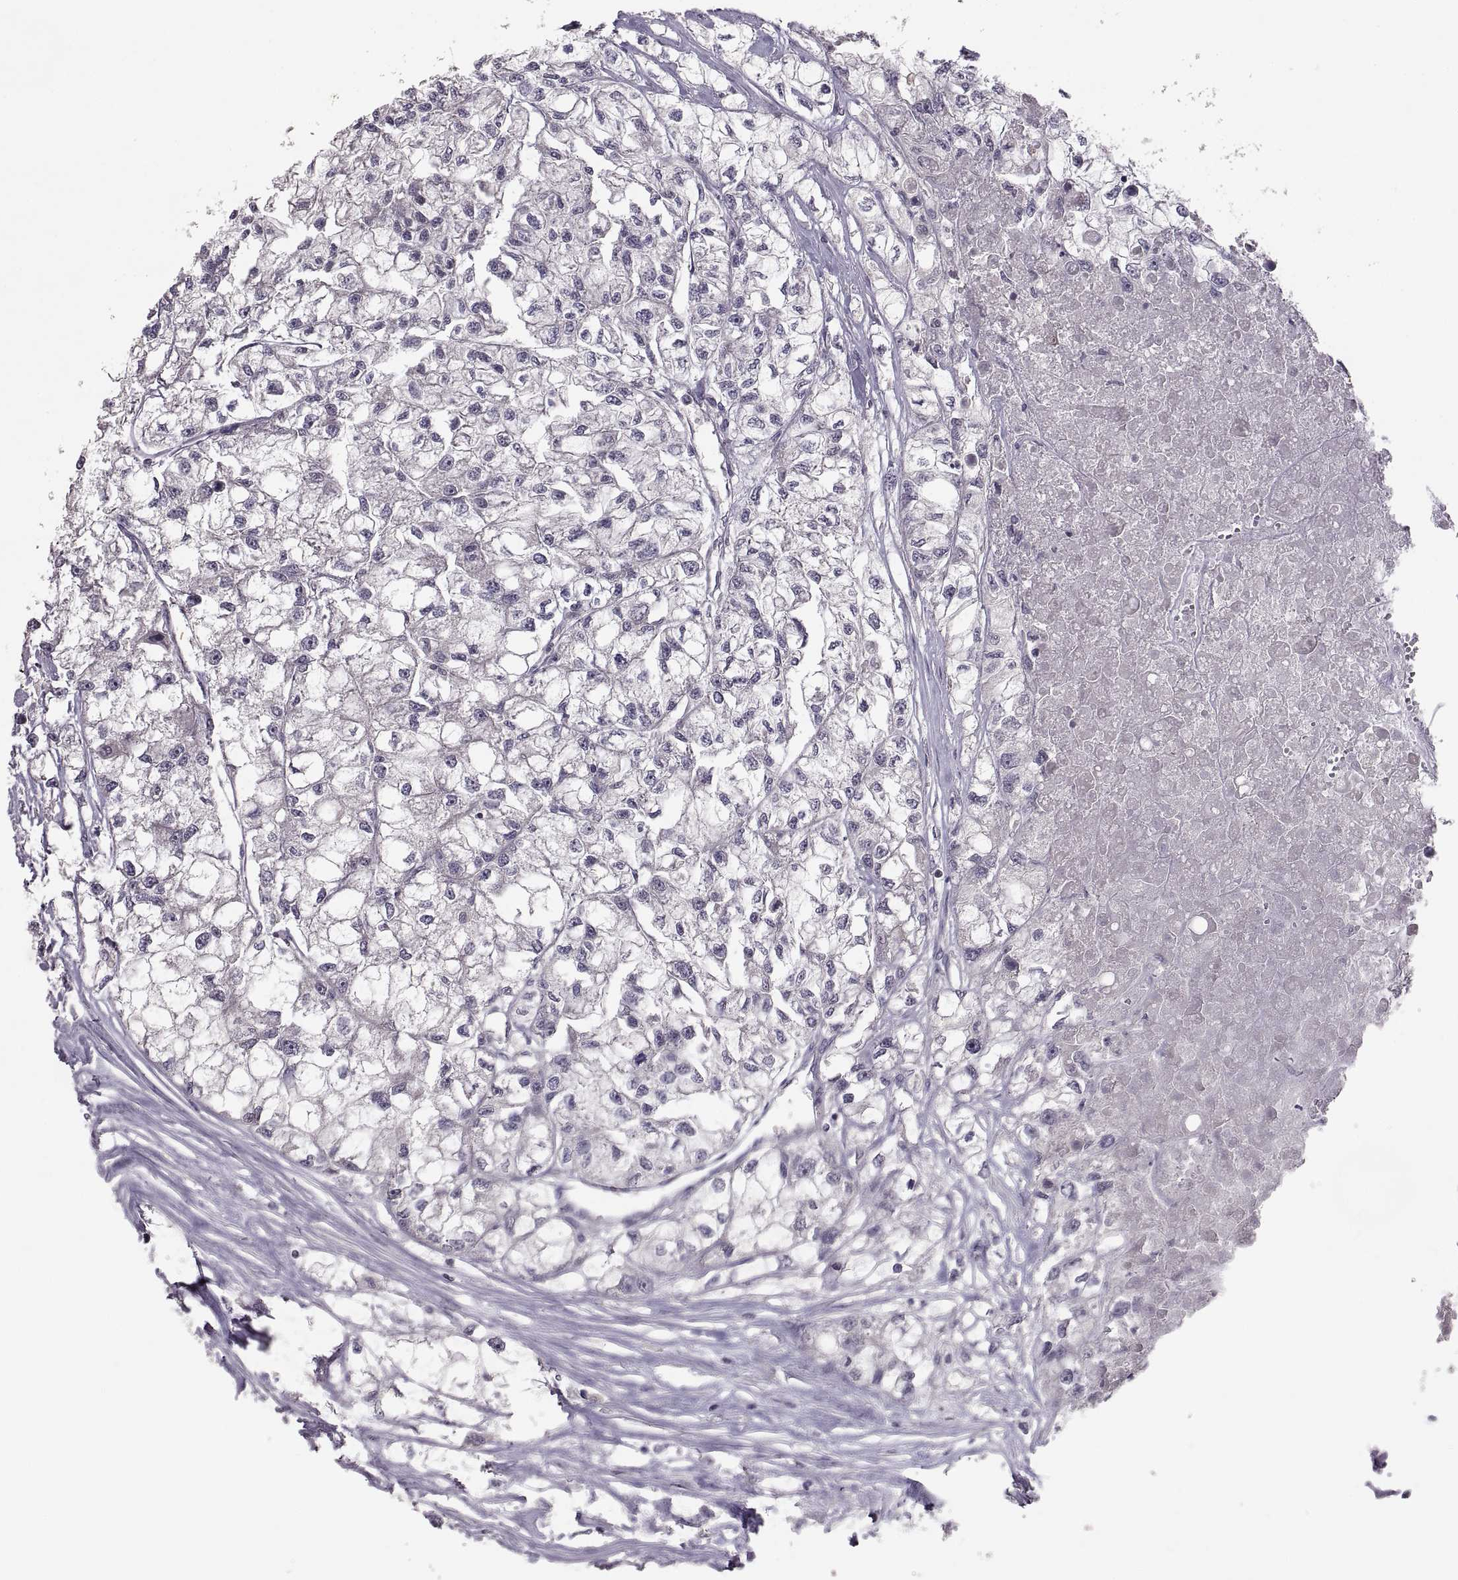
{"staining": {"intensity": "negative", "quantity": "none", "location": "none"}, "tissue": "renal cancer", "cell_type": "Tumor cells", "image_type": "cancer", "snomed": [{"axis": "morphology", "description": "Adenocarcinoma, NOS"}, {"axis": "topography", "description": "Kidney"}], "caption": "Human renal cancer stained for a protein using IHC reveals no staining in tumor cells.", "gene": "PAX2", "patient": {"sex": "male", "age": 56}}